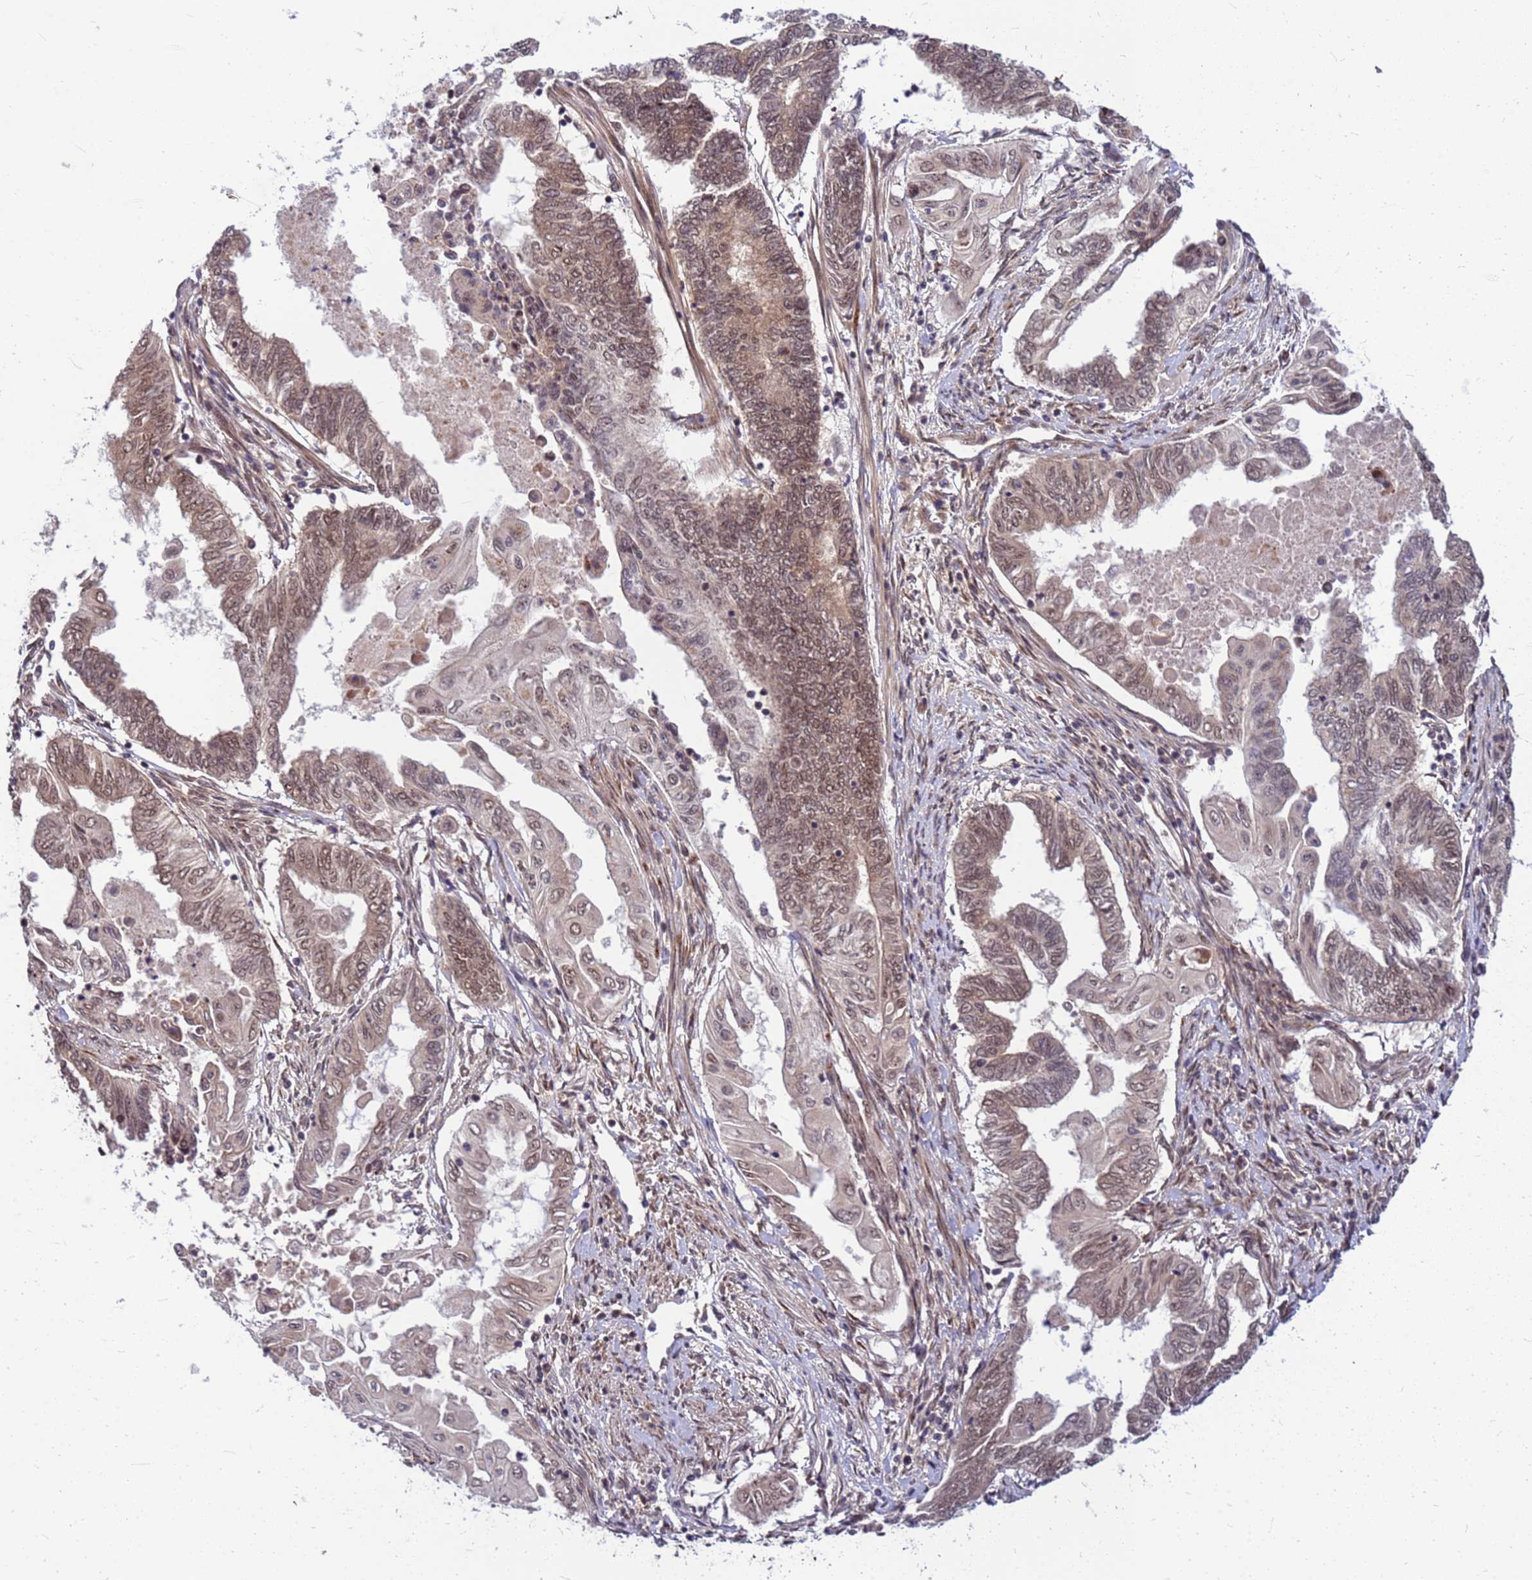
{"staining": {"intensity": "moderate", "quantity": ">75%", "location": "cytoplasmic/membranous,nuclear"}, "tissue": "endometrial cancer", "cell_type": "Tumor cells", "image_type": "cancer", "snomed": [{"axis": "morphology", "description": "Adenocarcinoma, NOS"}, {"axis": "topography", "description": "Uterus"}, {"axis": "topography", "description": "Endometrium"}], "caption": "Tumor cells demonstrate medium levels of moderate cytoplasmic/membranous and nuclear positivity in about >75% of cells in human endometrial cancer (adenocarcinoma).", "gene": "NCBP2", "patient": {"sex": "female", "age": 70}}